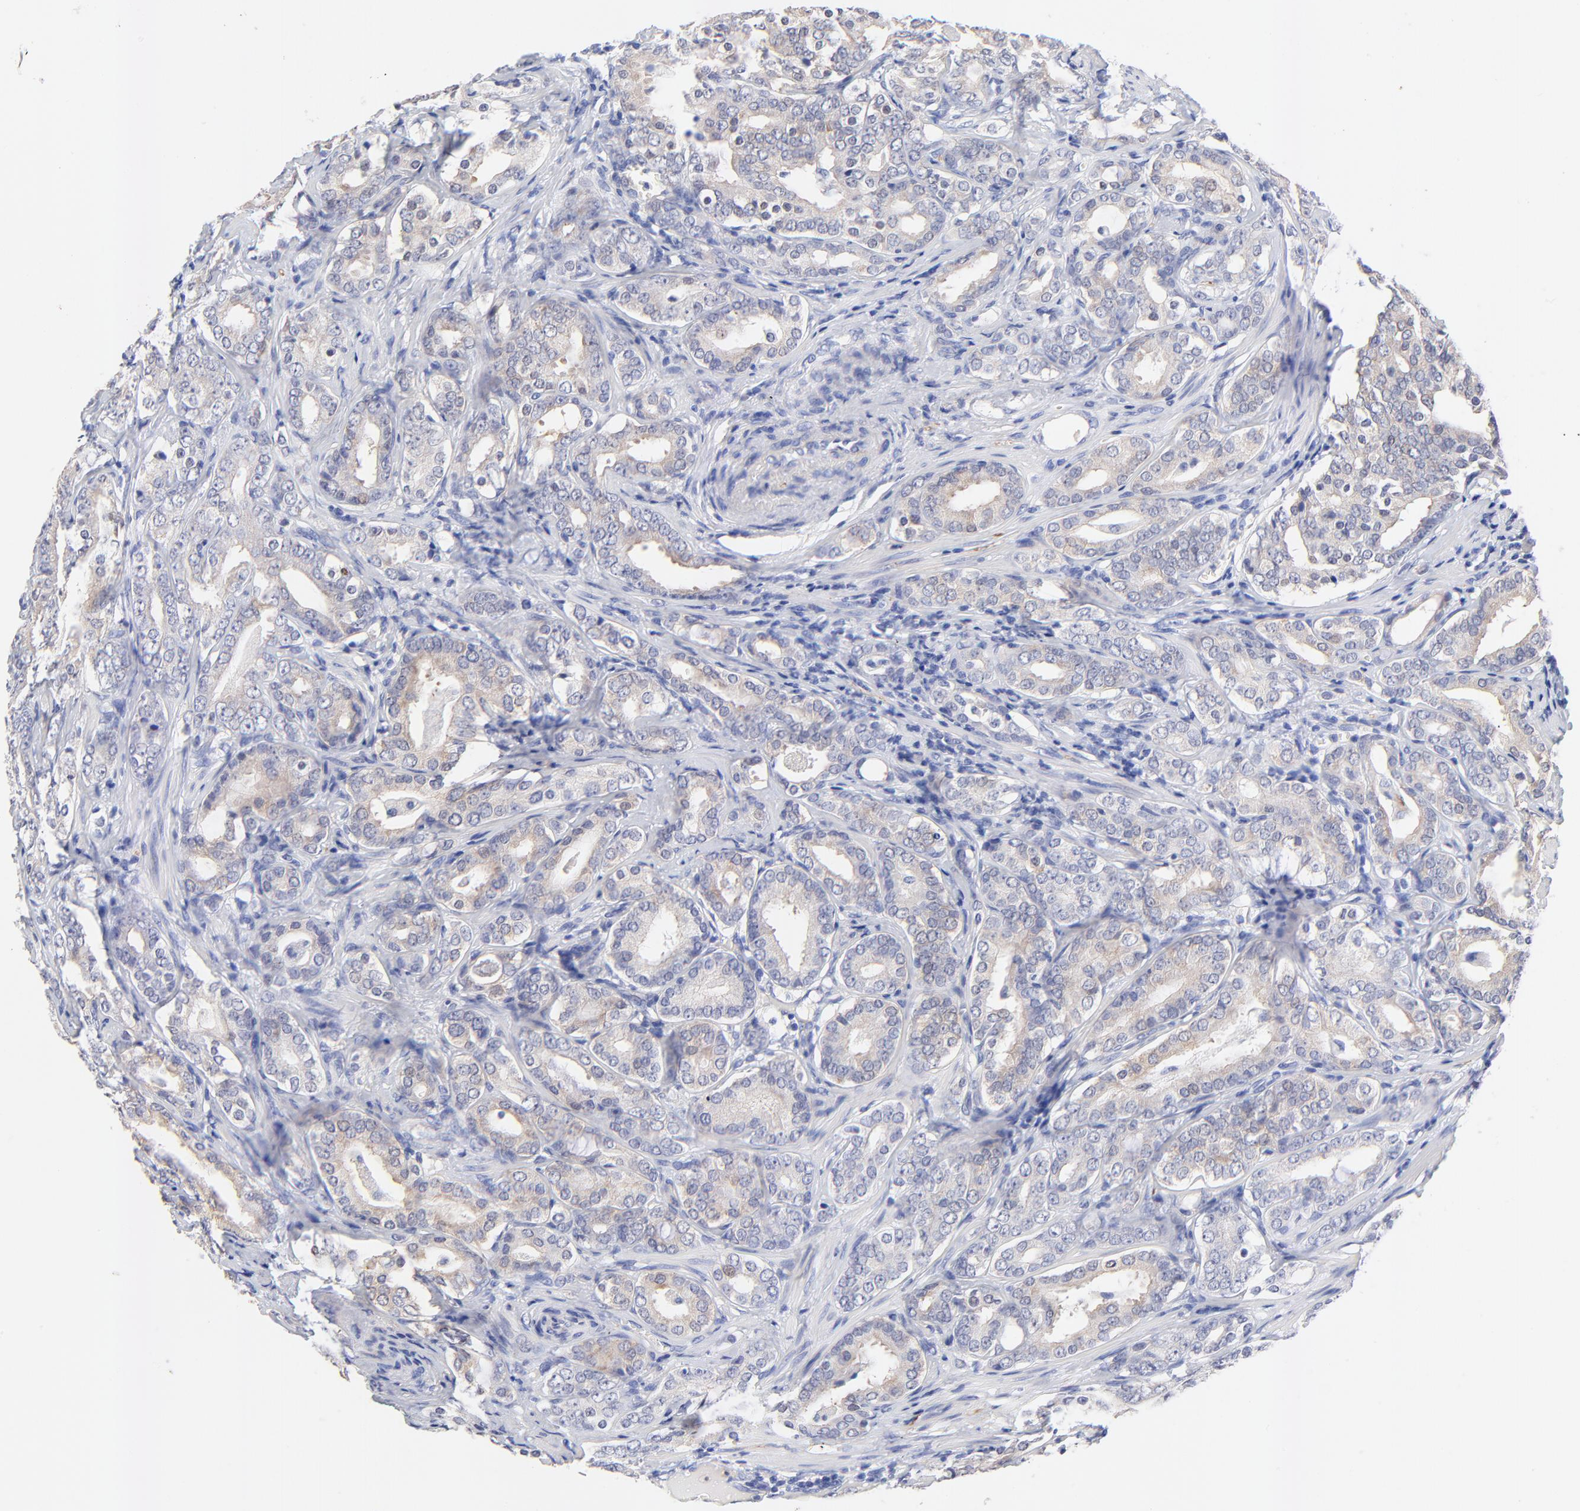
{"staining": {"intensity": "weak", "quantity": "25%-75%", "location": "cytoplasmic/membranous"}, "tissue": "prostate cancer", "cell_type": "Tumor cells", "image_type": "cancer", "snomed": [{"axis": "morphology", "description": "Adenocarcinoma, Low grade"}, {"axis": "topography", "description": "Prostate"}], "caption": "Human adenocarcinoma (low-grade) (prostate) stained with a brown dye exhibits weak cytoplasmic/membranous positive expression in about 25%-75% of tumor cells.", "gene": "FAM117B", "patient": {"sex": "male", "age": 59}}